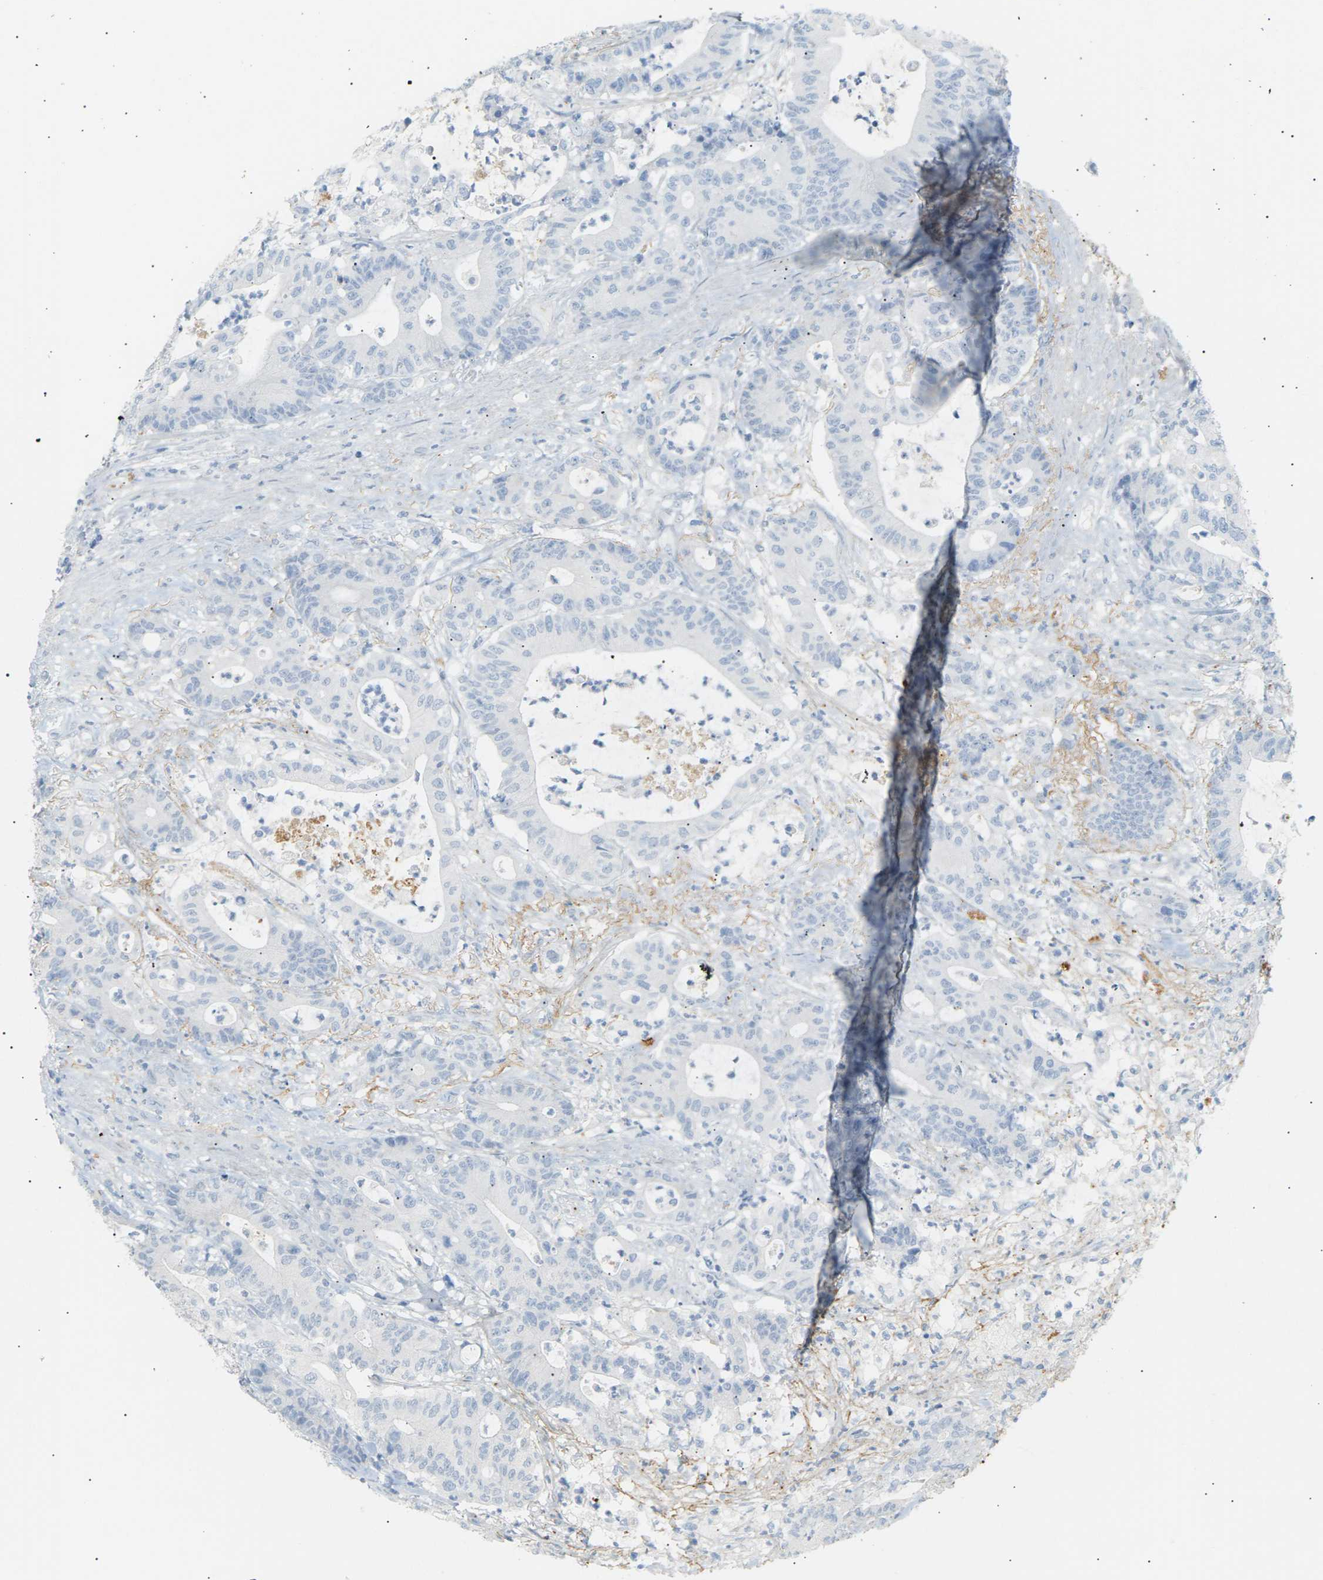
{"staining": {"intensity": "negative", "quantity": "none", "location": "none"}, "tissue": "colorectal cancer", "cell_type": "Tumor cells", "image_type": "cancer", "snomed": [{"axis": "morphology", "description": "Adenocarcinoma, NOS"}, {"axis": "topography", "description": "Colon"}], "caption": "This is an immunohistochemistry image of human colorectal adenocarcinoma. There is no staining in tumor cells.", "gene": "CLU", "patient": {"sex": "female", "age": 84}}